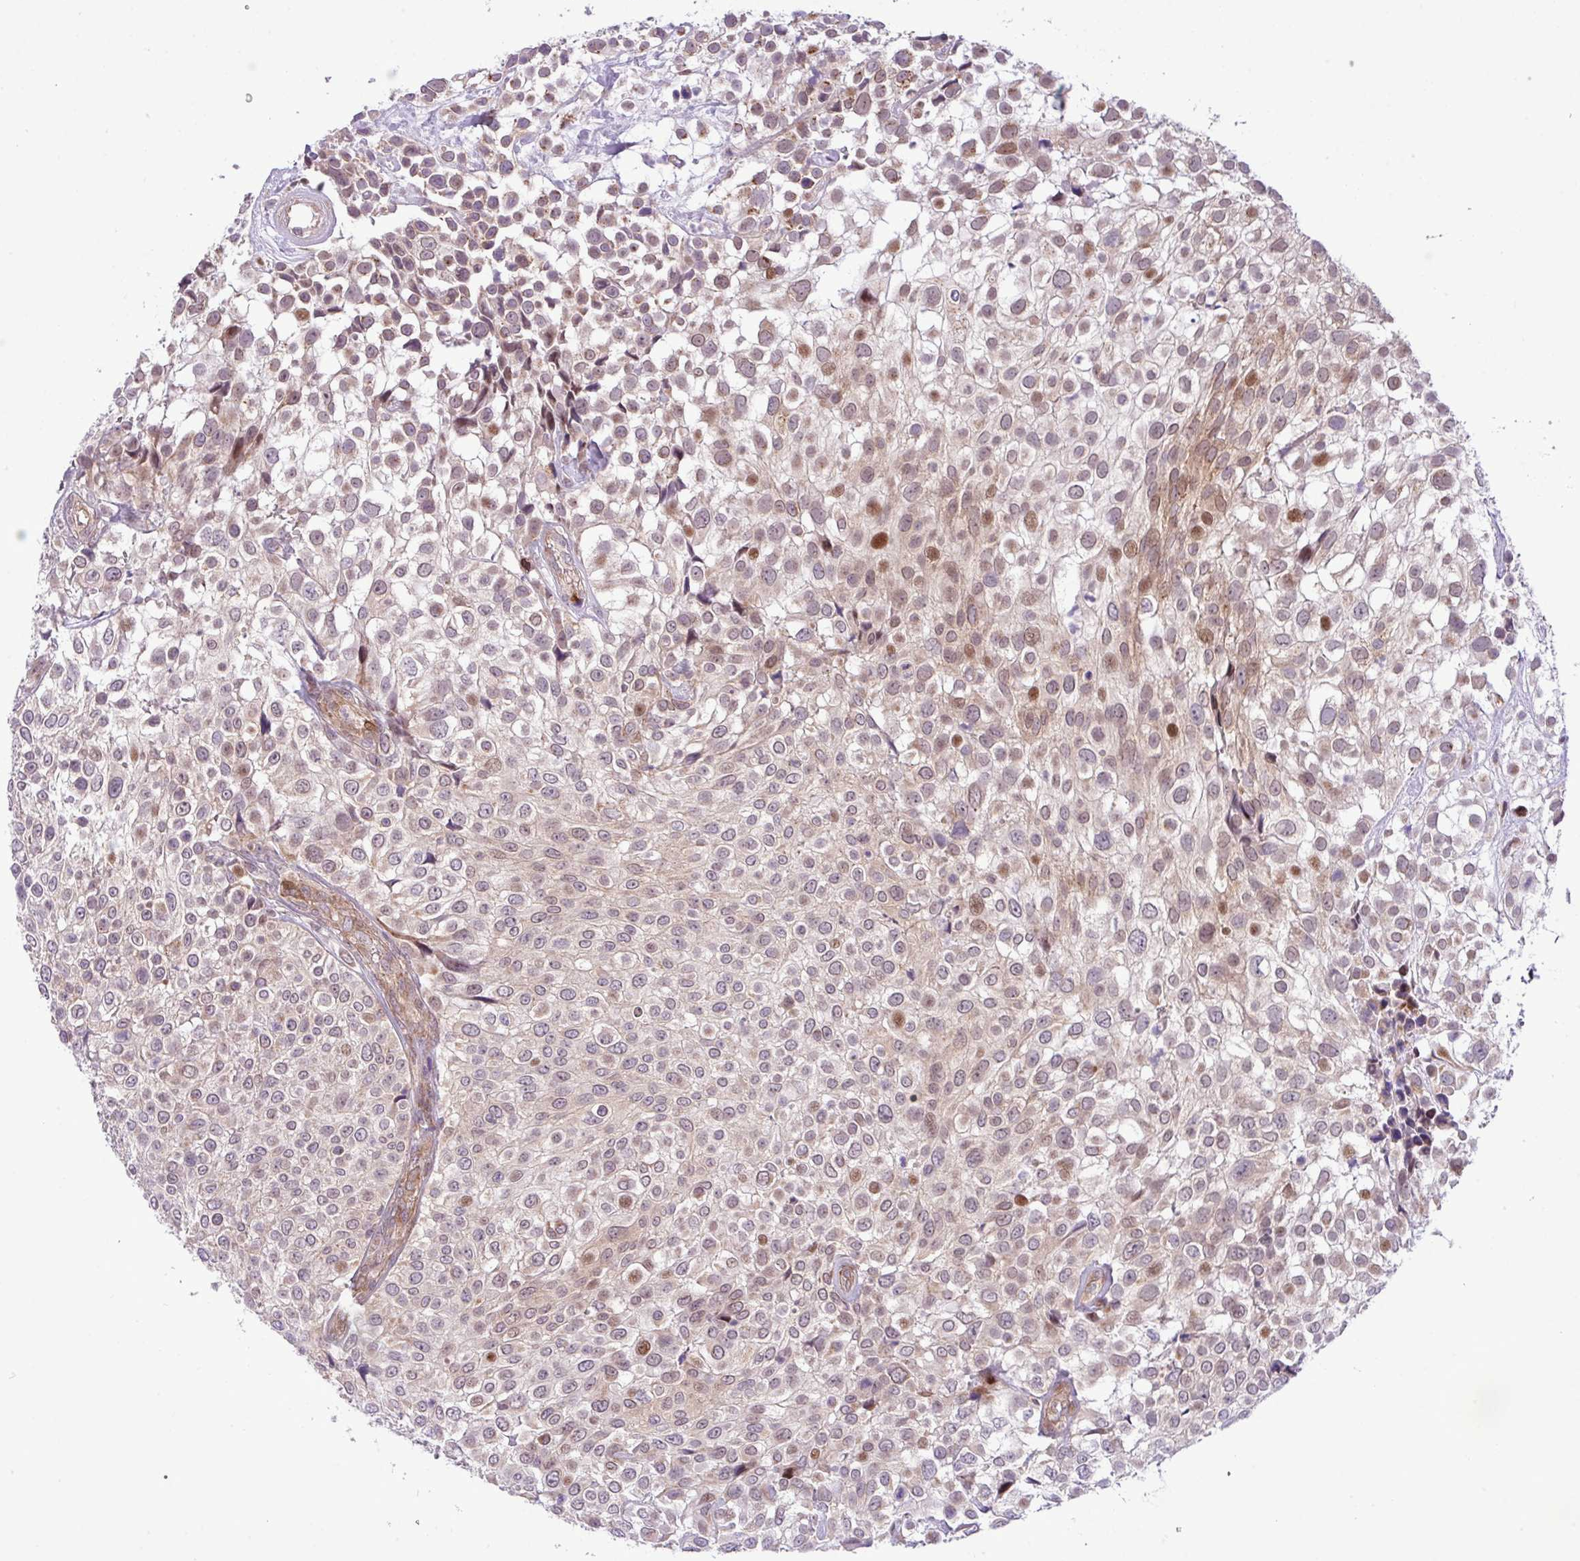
{"staining": {"intensity": "moderate", "quantity": "<25%", "location": "cytoplasmic/membranous,nuclear"}, "tissue": "urothelial cancer", "cell_type": "Tumor cells", "image_type": "cancer", "snomed": [{"axis": "morphology", "description": "Urothelial carcinoma, High grade"}, {"axis": "topography", "description": "Urinary bladder"}], "caption": "An IHC image of neoplastic tissue is shown. Protein staining in brown labels moderate cytoplasmic/membranous and nuclear positivity in urothelial carcinoma (high-grade) within tumor cells.", "gene": "B3GNT9", "patient": {"sex": "male", "age": 56}}